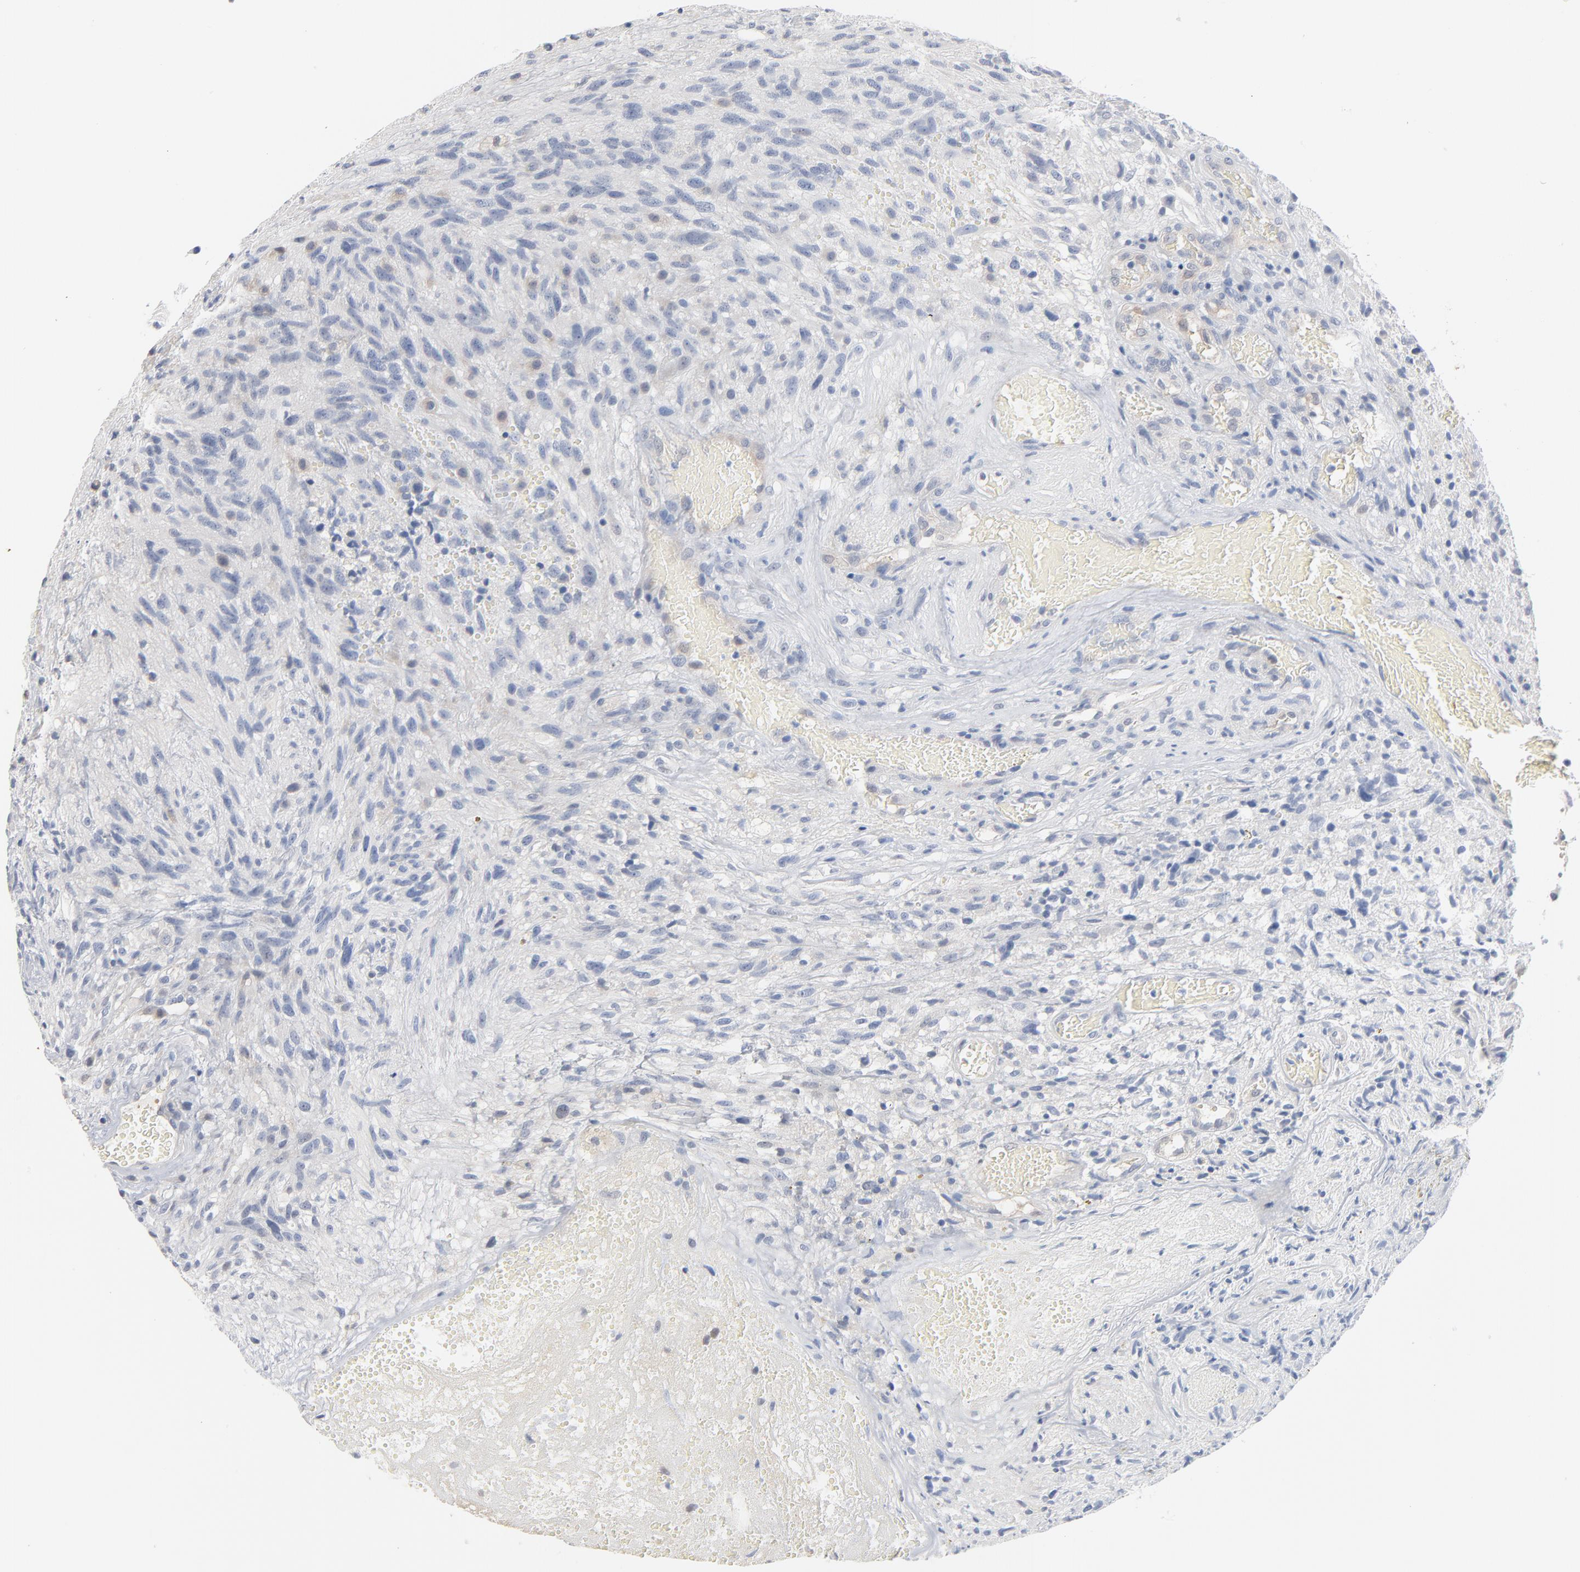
{"staining": {"intensity": "negative", "quantity": "none", "location": "none"}, "tissue": "glioma", "cell_type": "Tumor cells", "image_type": "cancer", "snomed": [{"axis": "morphology", "description": "Normal tissue, NOS"}, {"axis": "morphology", "description": "Glioma, malignant, High grade"}, {"axis": "topography", "description": "Cerebral cortex"}], "caption": "Immunohistochemistry (IHC) photomicrograph of neoplastic tissue: human malignant high-grade glioma stained with DAB (3,3'-diaminobenzidine) demonstrates no significant protein positivity in tumor cells.", "gene": "EPCAM", "patient": {"sex": "male", "age": 75}}